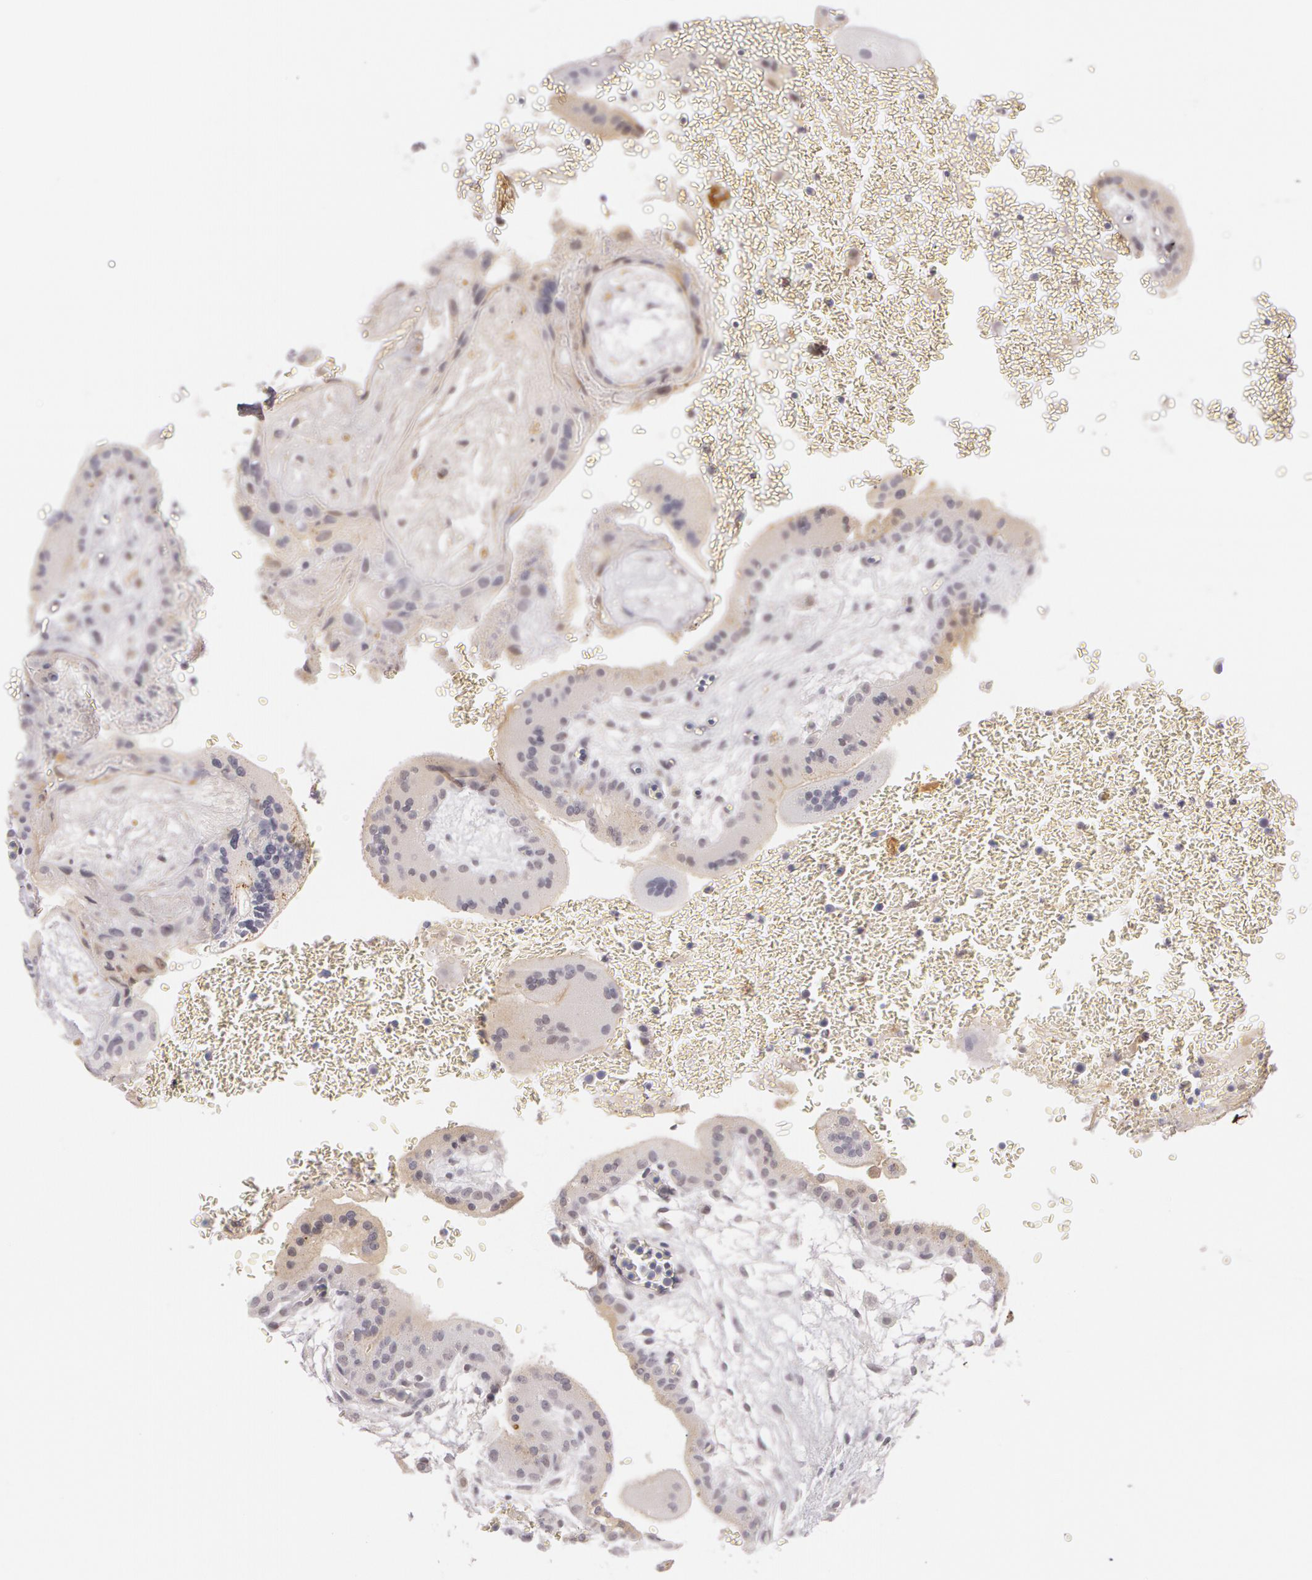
{"staining": {"intensity": "negative", "quantity": "none", "location": "none"}, "tissue": "placenta", "cell_type": "Decidual cells", "image_type": "normal", "snomed": [{"axis": "morphology", "description": "Normal tissue, NOS"}, {"axis": "topography", "description": "Placenta"}], "caption": "DAB immunohistochemical staining of benign human placenta exhibits no significant expression in decidual cells.", "gene": "LBP", "patient": {"sex": "female", "age": 35}}